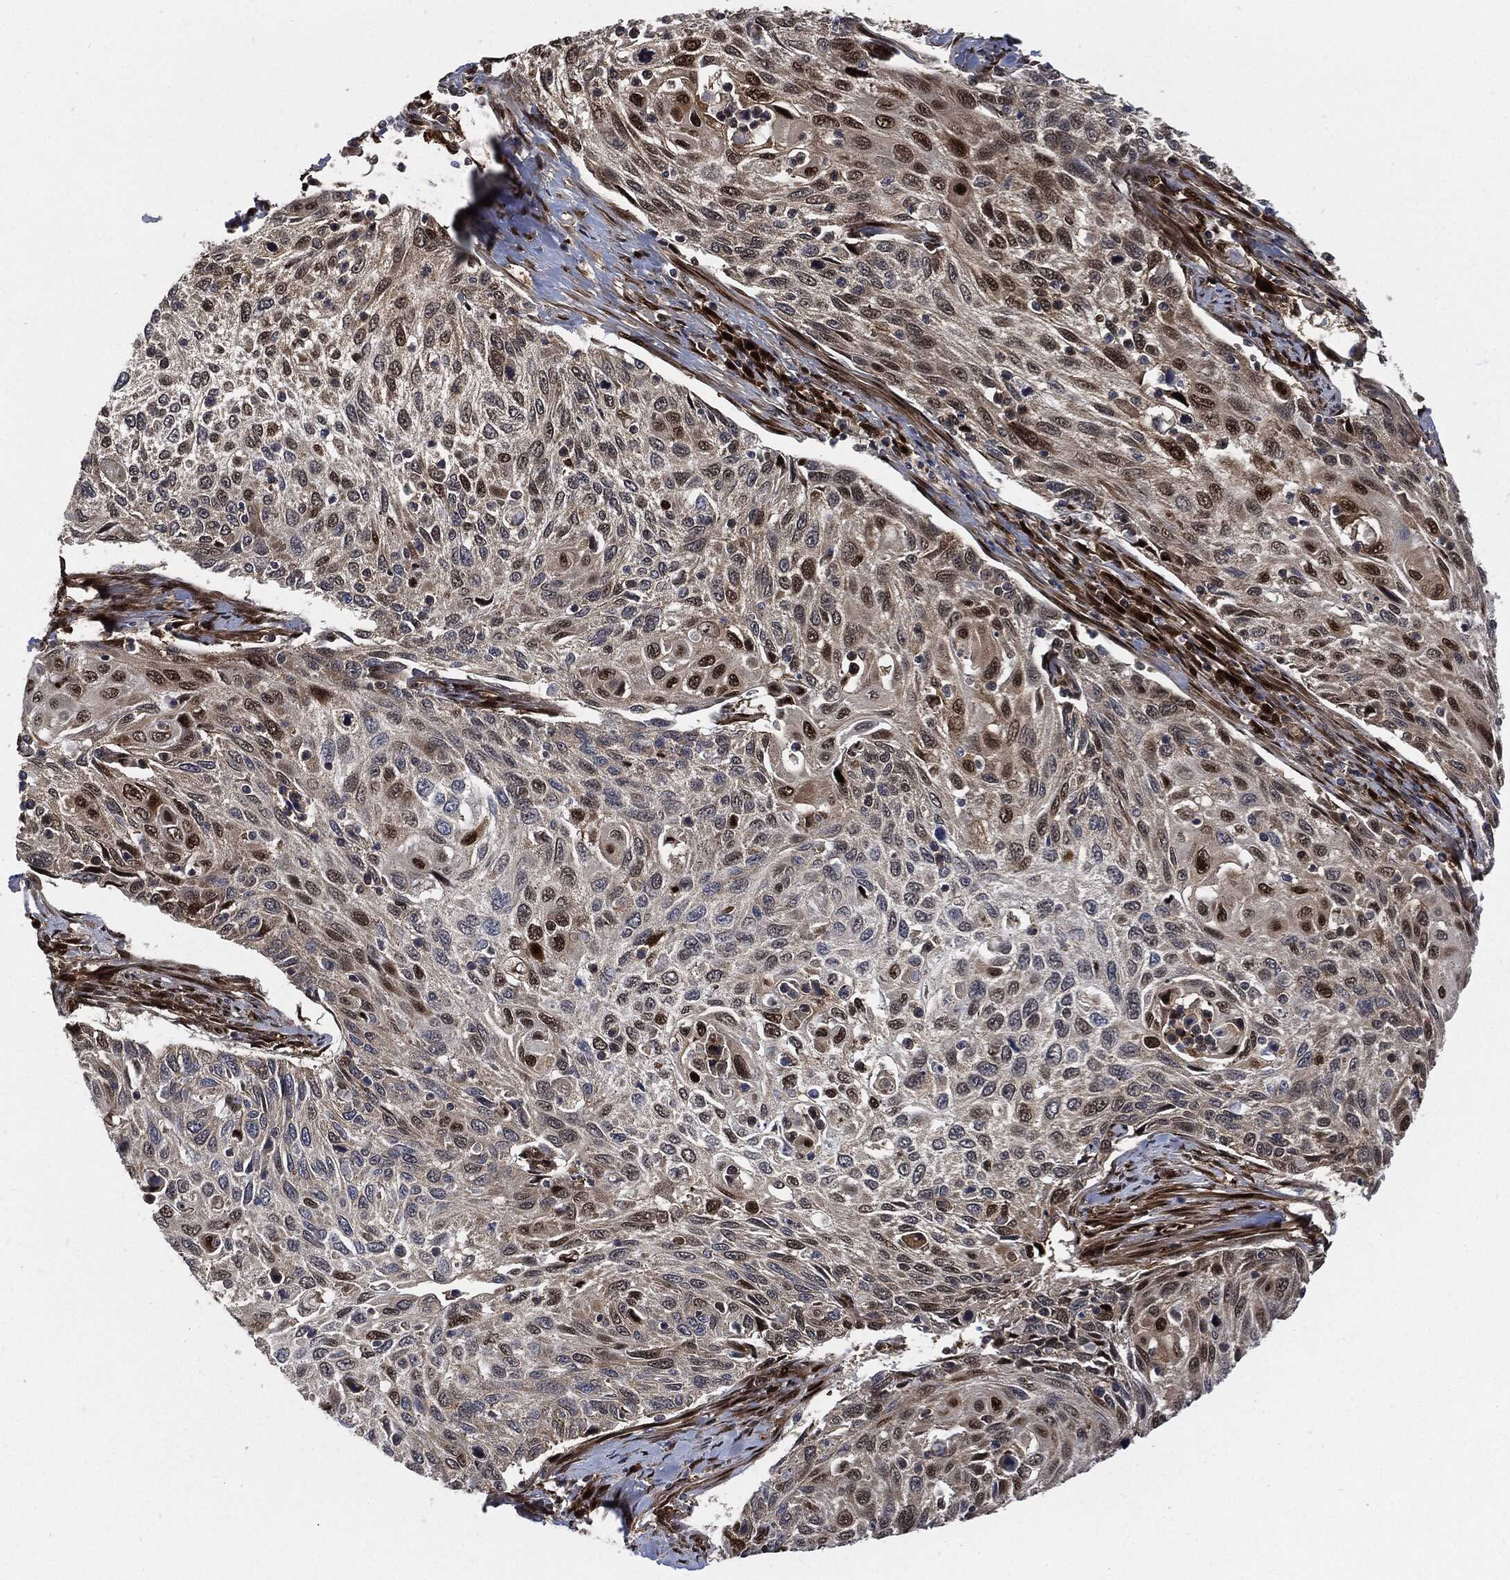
{"staining": {"intensity": "strong", "quantity": "<25%", "location": "nuclear"}, "tissue": "cervical cancer", "cell_type": "Tumor cells", "image_type": "cancer", "snomed": [{"axis": "morphology", "description": "Squamous cell carcinoma, NOS"}, {"axis": "topography", "description": "Cervix"}], "caption": "There is medium levels of strong nuclear positivity in tumor cells of cervical cancer (squamous cell carcinoma), as demonstrated by immunohistochemical staining (brown color).", "gene": "DCTN1", "patient": {"sex": "female", "age": 70}}